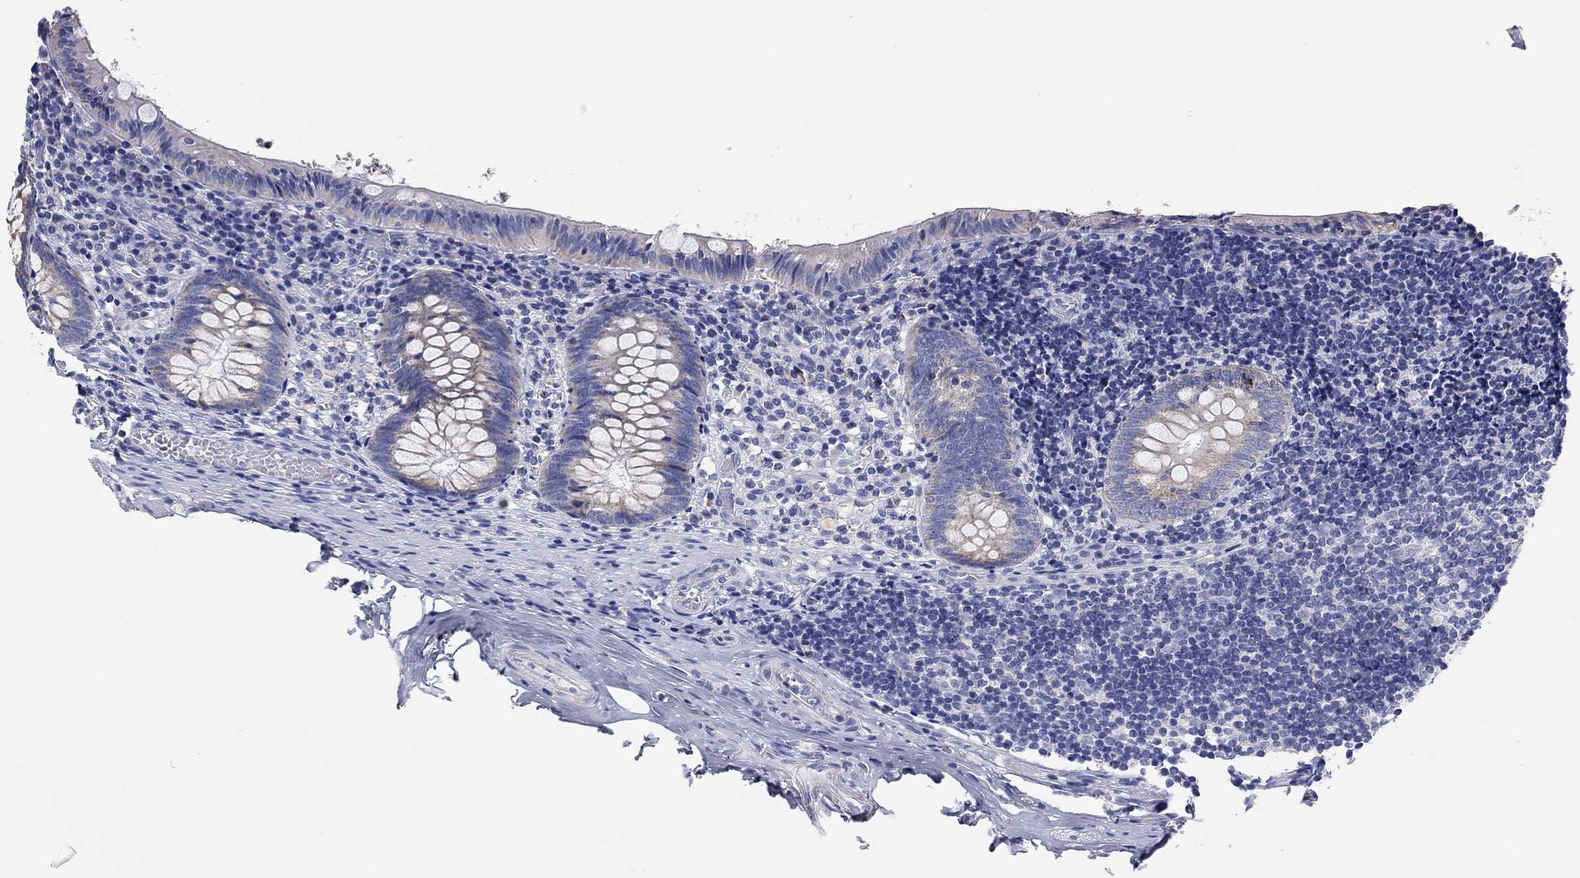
{"staining": {"intensity": "moderate", "quantity": "<25%", "location": "cytoplasmic/membranous"}, "tissue": "appendix", "cell_type": "Glandular cells", "image_type": "normal", "snomed": [{"axis": "morphology", "description": "Normal tissue, NOS"}, {"axis": "topography", "description": "Appendix"}], "caption": "Normal appendix was stained to show a protein in brown. There is low levels of moderate cytoplasmic/membranous positivity in about <25% of glandular cells.", "gene": "RCAN1", "patient": {"sex": "female", "age": 23}}